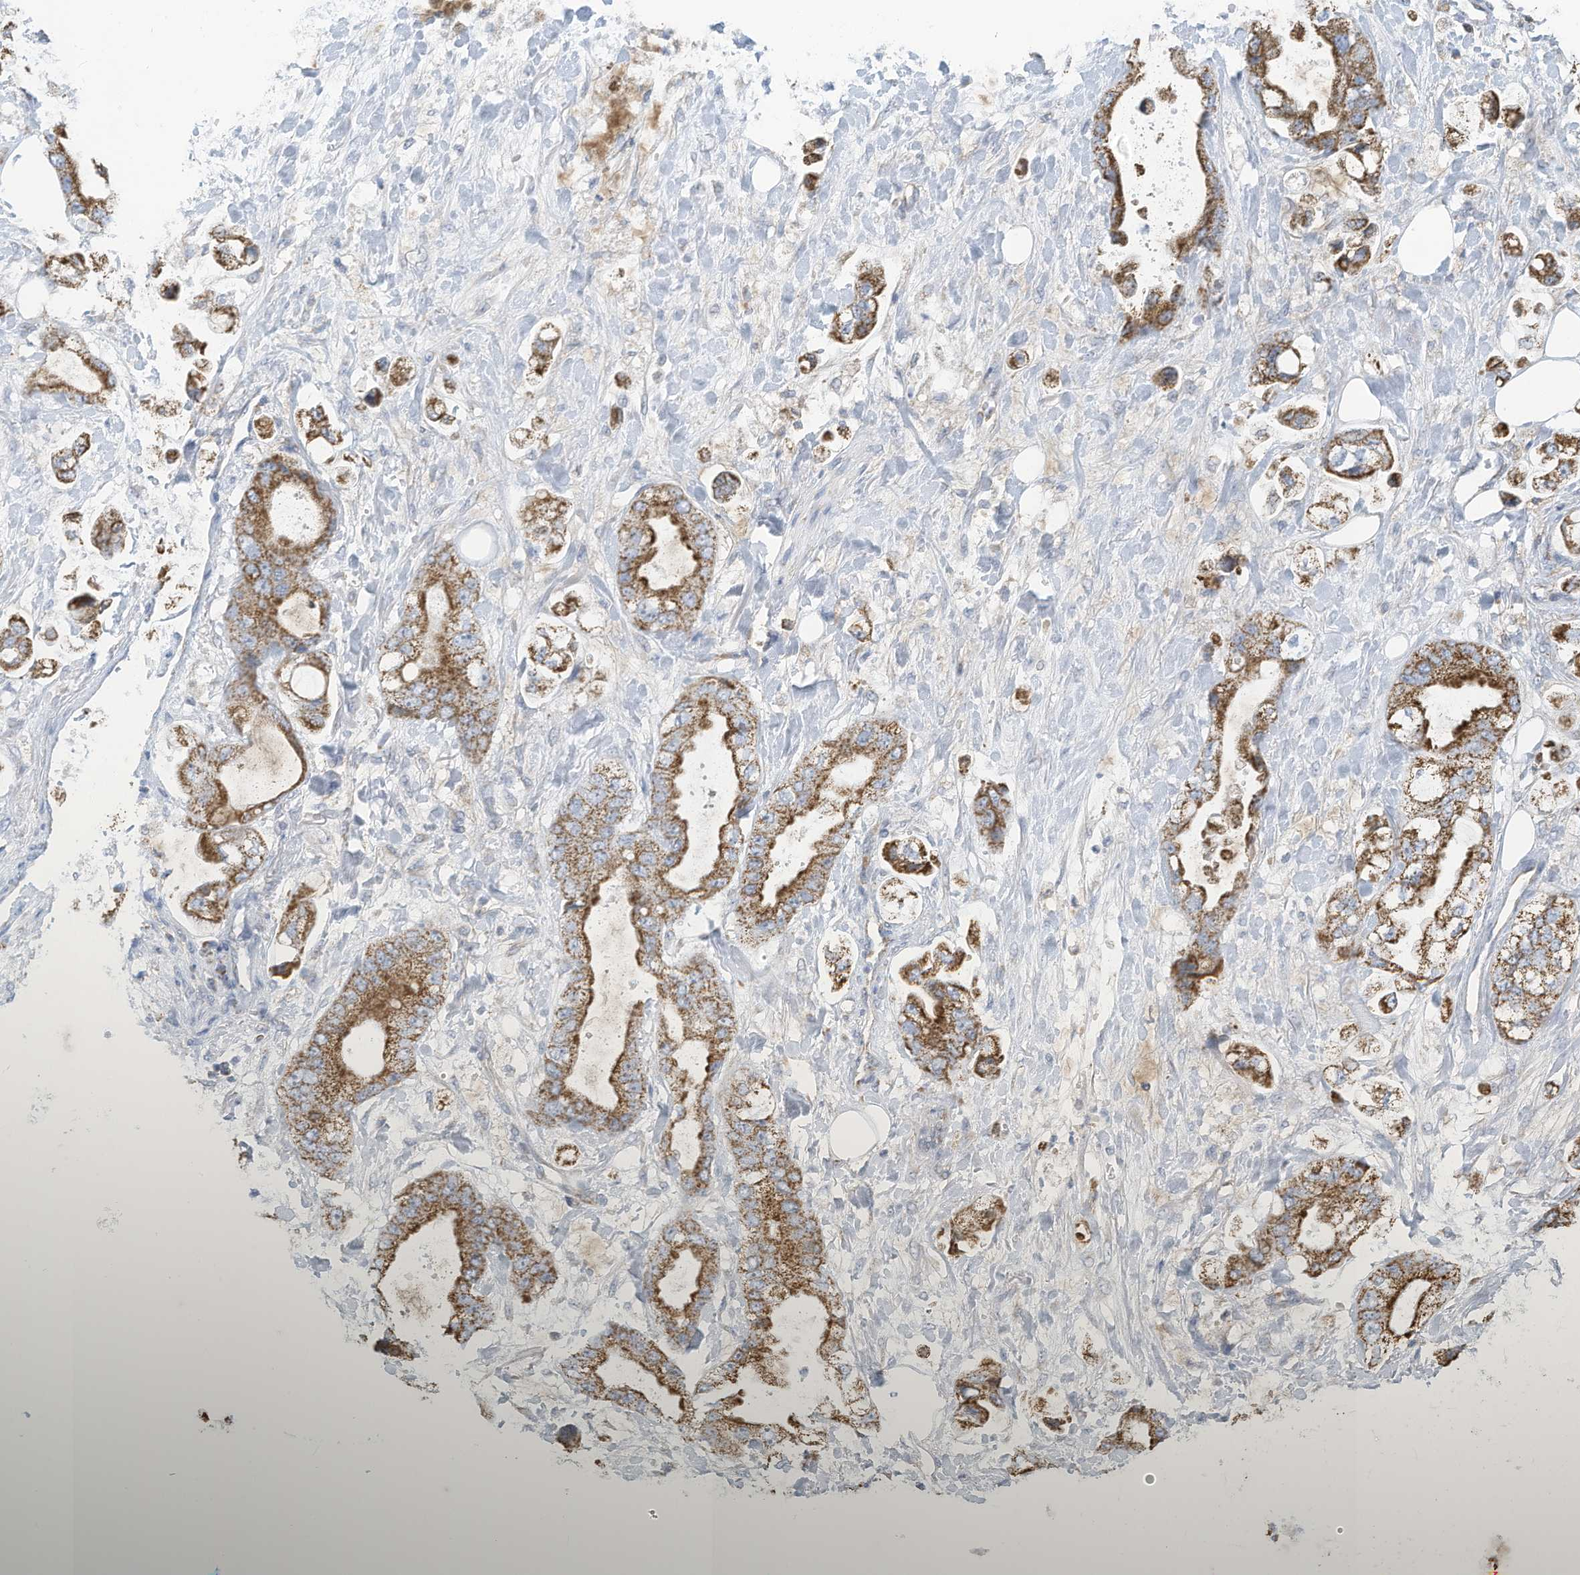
{"staining": {"intensity": "moderate", "quantity": ">75%", "location": "cytoplasmic/membranous"}, "tissue": "stomach cancer", "cell_type": "Tumor cells", "image_type": "cancer", "snomed": [{"axis": "morphology", "description": "Adenocarcinoma, NOS"}, {"axis": "topography", "description": "Stomach"}], "caption": "Human stomach adenocarcinoma stained for a protein (brown) reveals moderate cytoplasmic/membranous positive staining in about >75% of tumor cells.", "gene": "NLN", "patient": {"sex": "male", "age": 62}}